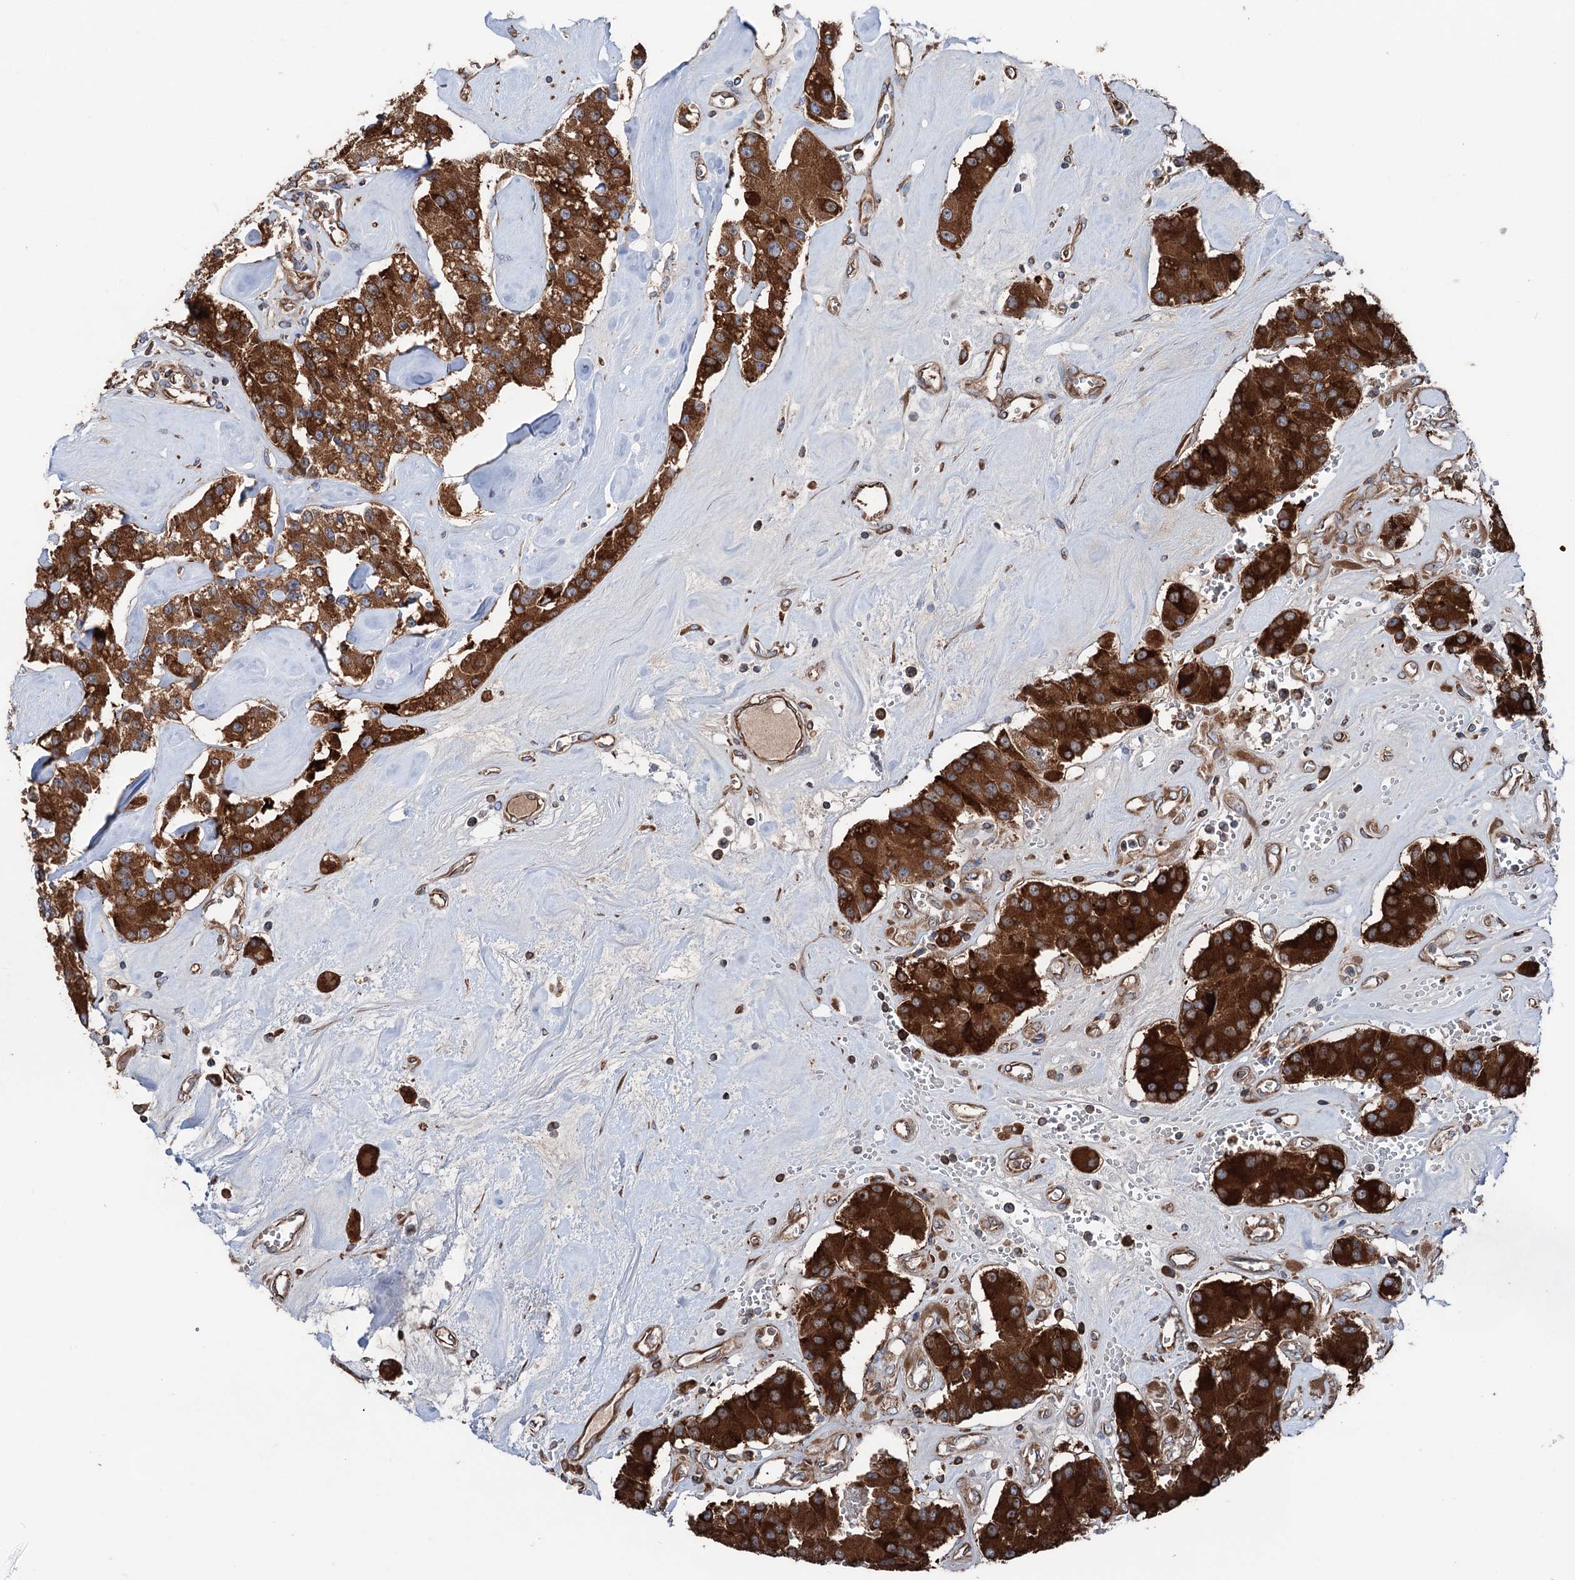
{"staining": {"intensity": "strong", "quantity": ">75%", "location": "cytoplasmic/membranous"}, "tissue": "carcinoid", "cell_type": "Tumor cells", "image_type": "cancer", "snomed": [{"axis": "morphology", "description": "Carcinoid, malignant, NOS"}, {"axis": "topography", "description": "Pancreas"}], "caption": "Immunohistochemical staining of human carcinoid demonstrates strong cytoplasmic/membranous protein expression in approximately >75% of tumor cells.", "gene": "ERP29", "patient": {"sex": "male", "age": 41}}